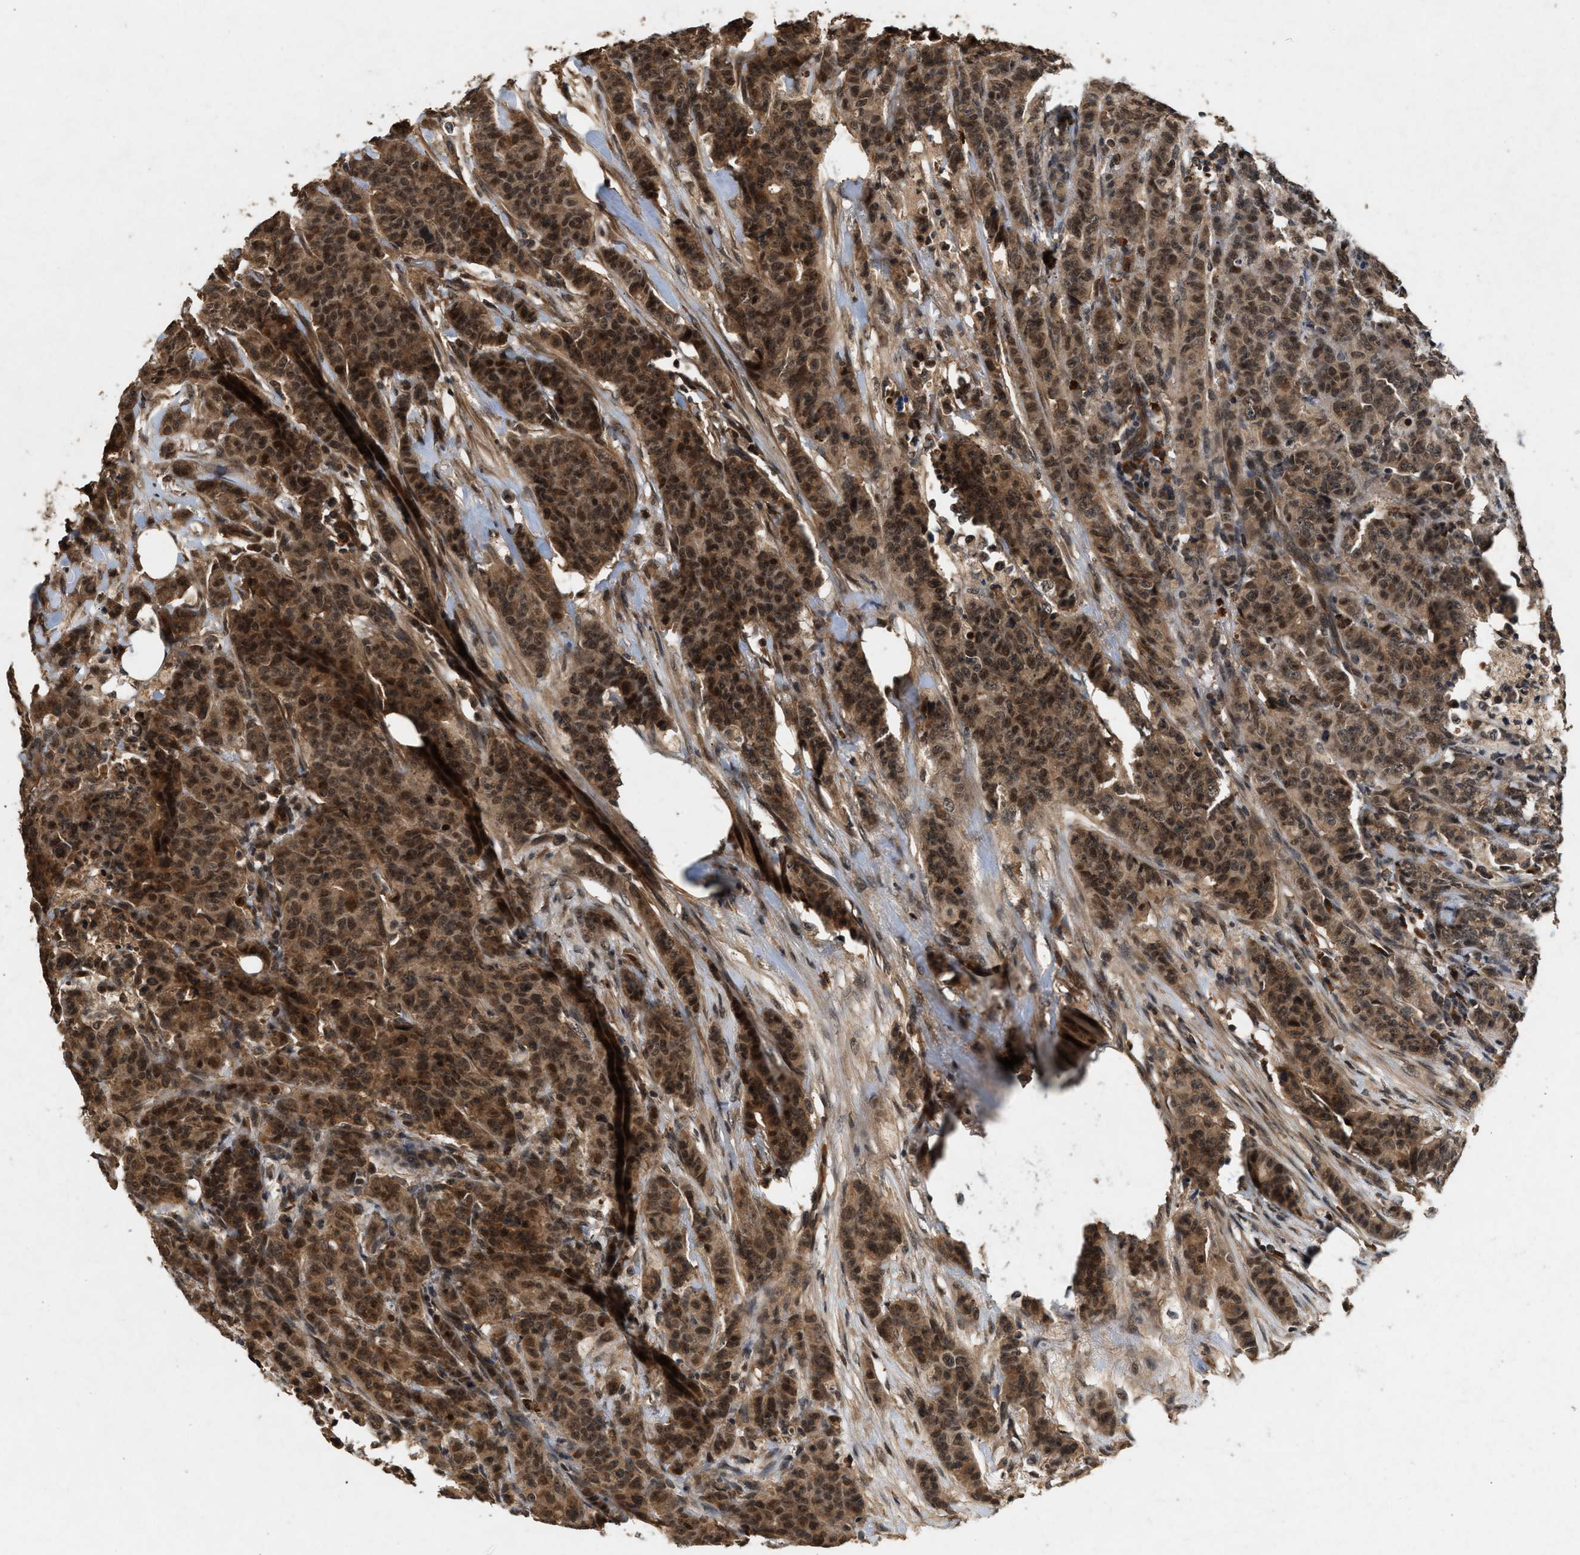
{"staining": {"intensity": "moderate", "quantity": ">75%", "location": "cytoplasmic/membranous,nuclear"}, "tissue": "breast cancer", "cell_type": "Tumor cells", "image_type": "cancer", "snomed": [{"axis": "morphology", "description": "Normal tissue, NOS"}, {"axis": "morphology", "description": "Duct carcinoma"}, {"axis": "topography", "description": "Breast"}], "caption": "IHC (DAB (3,3'-diaminobenzidine)) staining of invasive ductal carcinoma (breast) shows moderate cytoplasmic/membranous and nuclear protein staining in about >75% of tumor cells.", "gene": "RUSC2", "patient": {"sex": "female", "age": 40}}